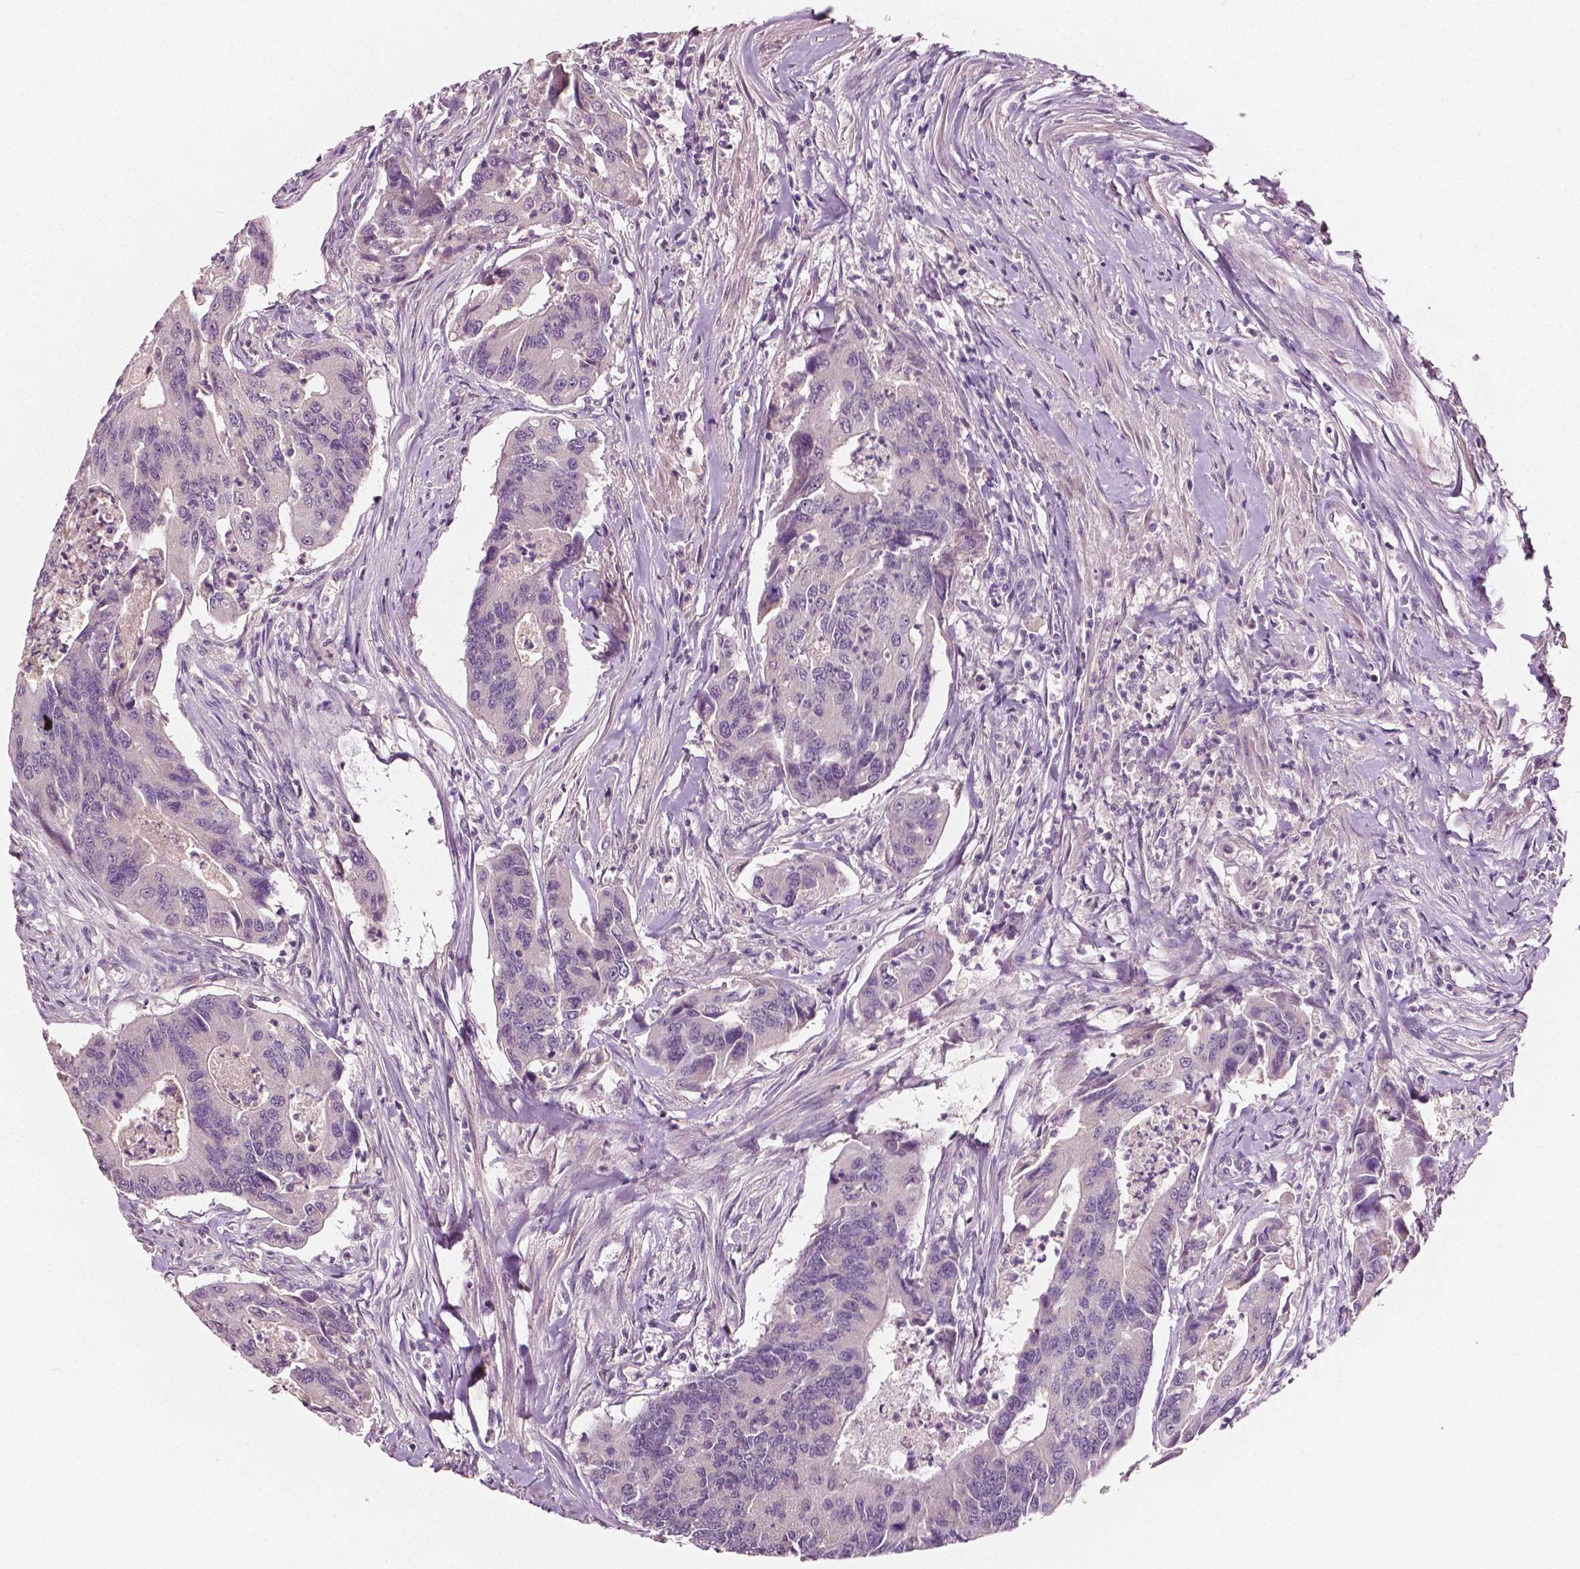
{"staining": {"intensity": "negative", "quantity": "none", "location": "none"}, "tissue": "colorectal cancer", "cell_type": "Tumor cells", "image_type": "cancer", "snomed": [{"axis": "morphology", "description": "Adenocarcinoma, NOS"}, {"axis": "topography", "description": "Colon"}], "caption": "Histopathology image shows no significant protein expression in tumor cells of colorectal cancer.", "gene": "PLA2R1", "patient": {"sex": "female", "age": 67}}